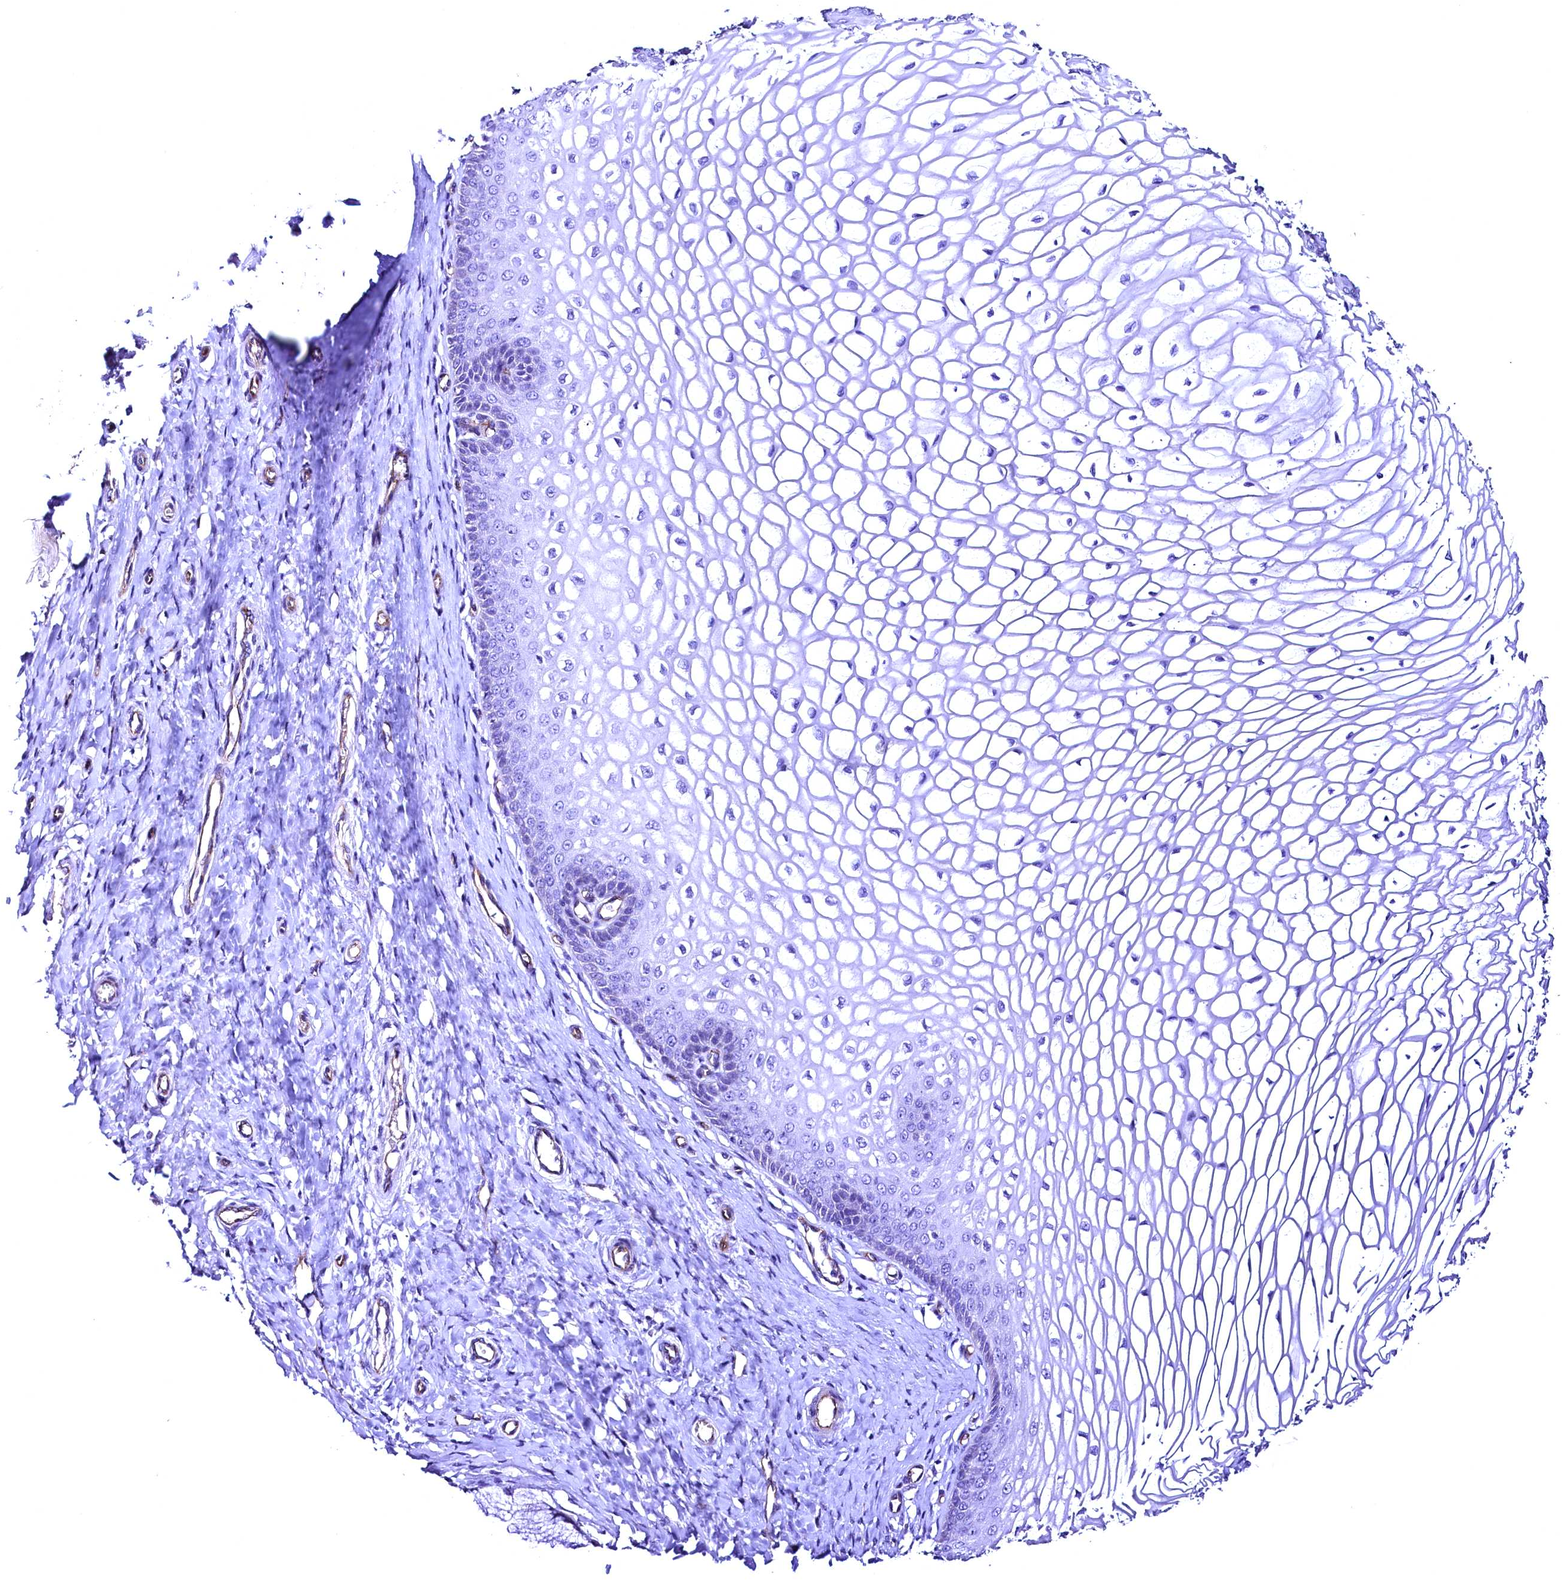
{"staining": {"intensity": "moderate", "quantity": "<25%", "location": "cytoplasmic/membranous"}, "tissue": "cervix", "cell_type": "Glandular cells", "image_type": "normal", "snomed": [{"axis": "morphology", "description": "Normal tissue, NOS"}, {"axis": "topography", "description": "Cervix"}], "caption": "Moderate cytoplasmic/membranous staining is identified in approximately <25% of glandular cells in unremarkable cervix. Immunohistochemistry (ihc) stains the protein in brown and the nuclei are stained blue.", "gene": "SLF1", "patient": {"sex": "female", "age": 55}}